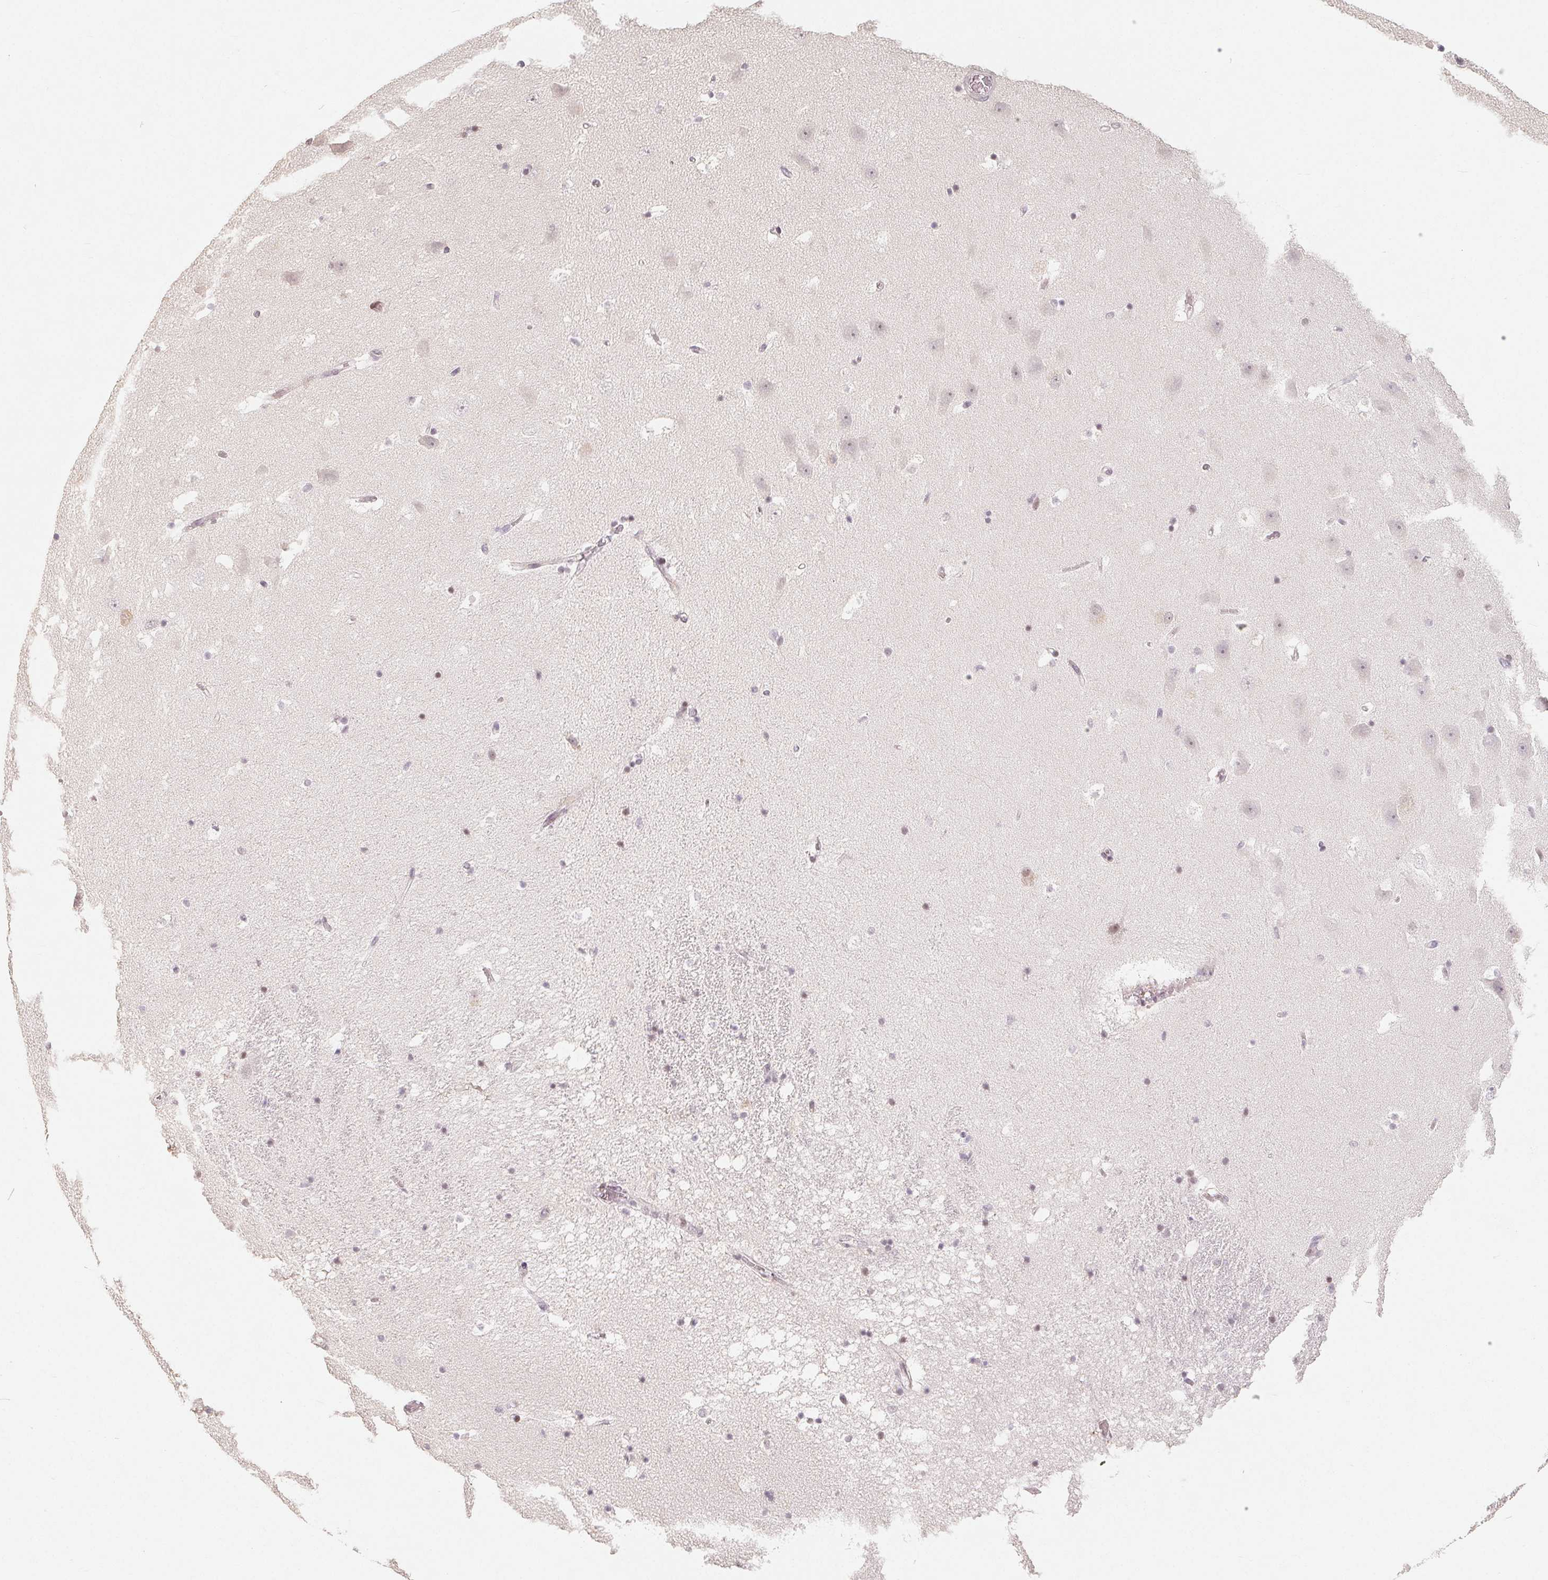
{"staining": {"intensity": "negative", "quantity": "none", "location": "none"}, "tissue": "hippocampus", "cell_type": "Glial cells", "image_type": "normal", "snomed": [{"axis": "morphology", "description": "Normal tissue, NOS"}, {"axis": "topography", "description": "Hippocampus"}], "caption": "Immunohistochemistry (IHC) of unremarkable human hippocampus reveals no positivity in glial cells.", "gene": "CCDC138", "patient": {"sex": "male", "age": 58}}